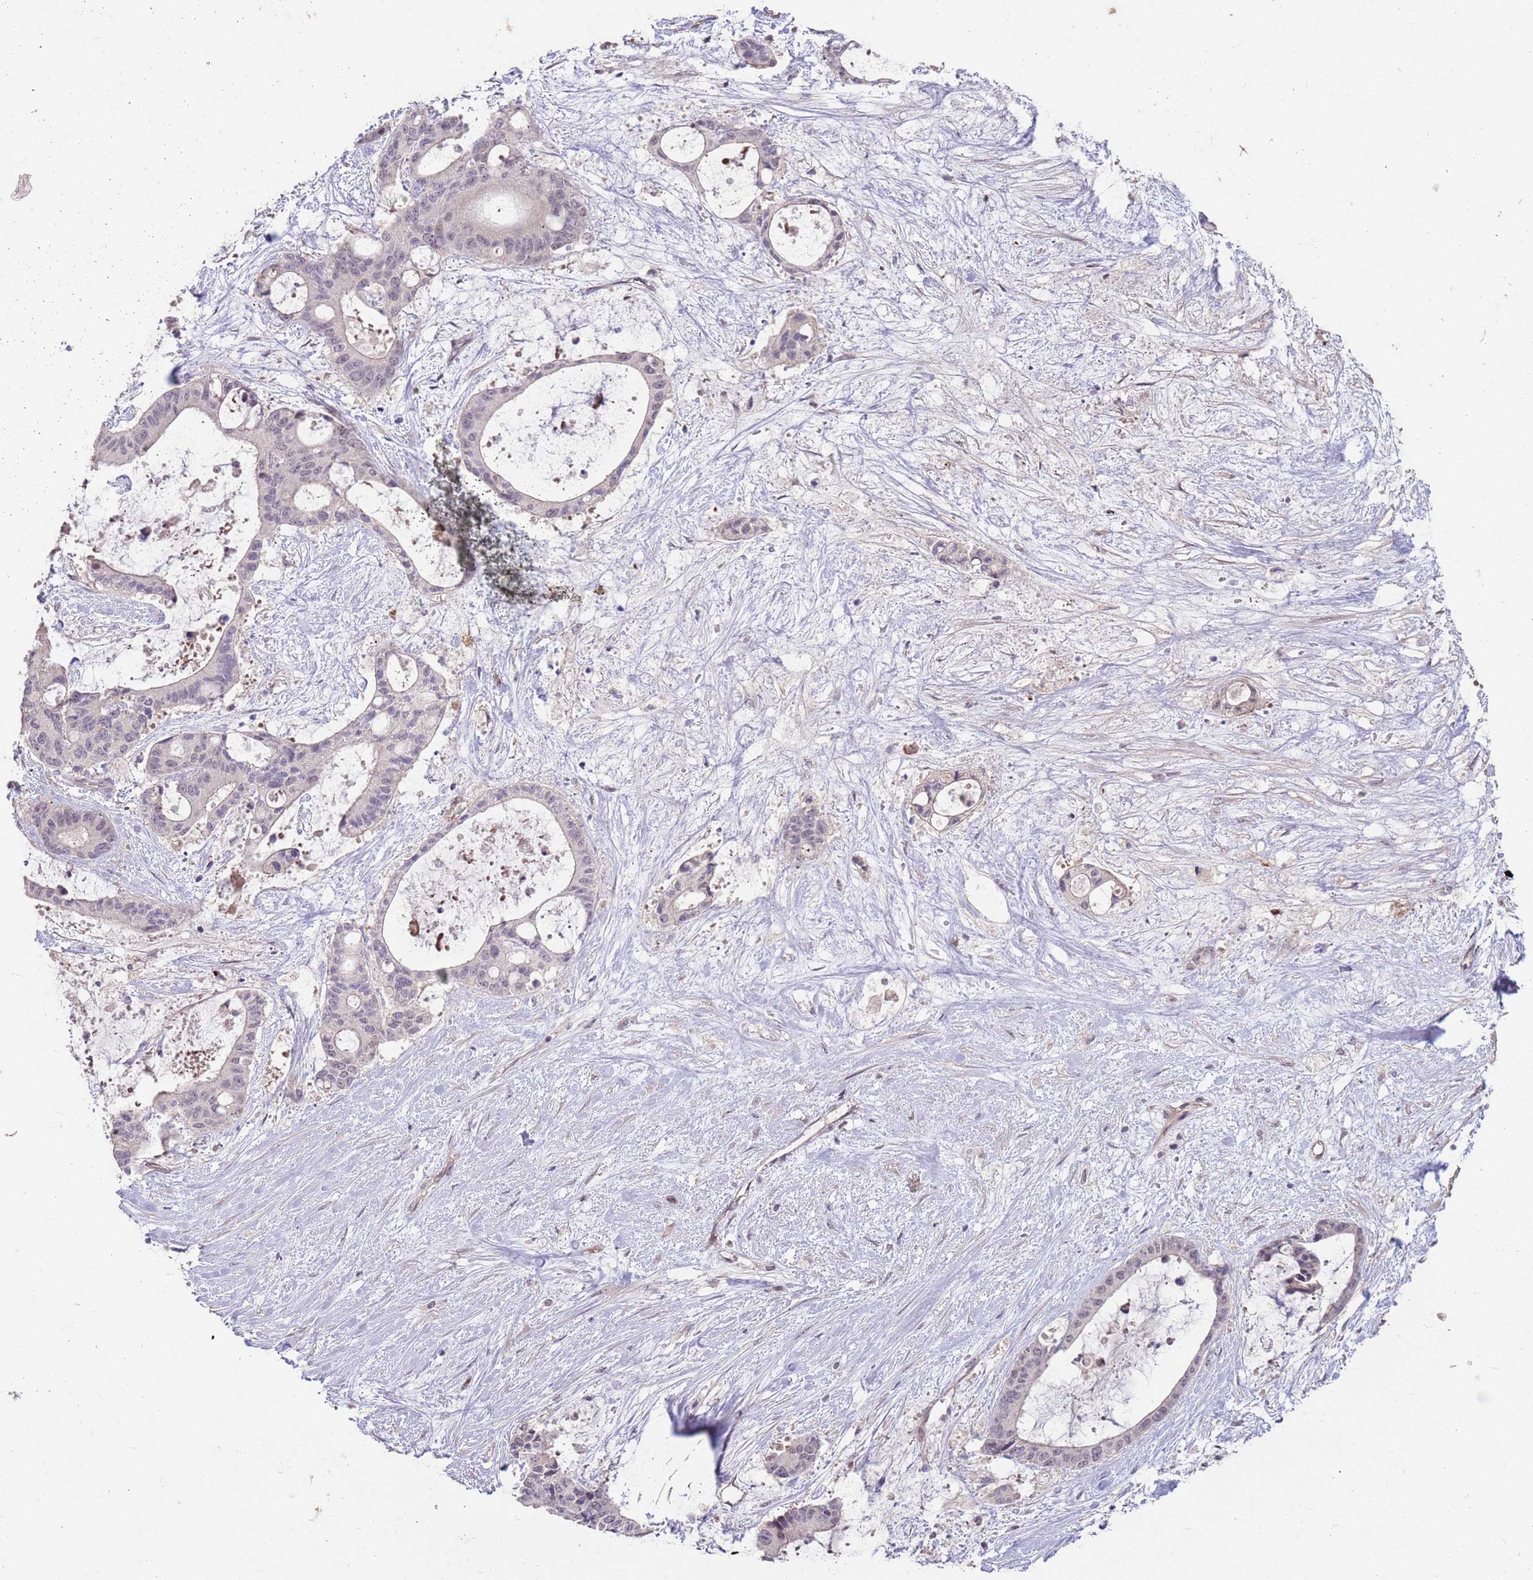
{"staining": {"intensity": "negative", "quantity": "none", "location": "none"}, "tissue": "liver cancer", "cell_type": "Tumor cells", "image_type": "cancer", "snomed": [{"axis": "morphology", "description": "Normal tissue, NOS"}, {"axis": "morphology", "description": "Cholangiocarcinoma"}, {"axis": "topography", "description": "Liver"}, {"axis": "topography", "description": "Peripheral nerve tissue"}], "caption": "This is an immunohistochemistry (IHC) image of cholangiocarcinoma (liver). There is no expression in tumor cells.", "gene": "MEI1", "patient": {"sex": "female", "age": 73}}